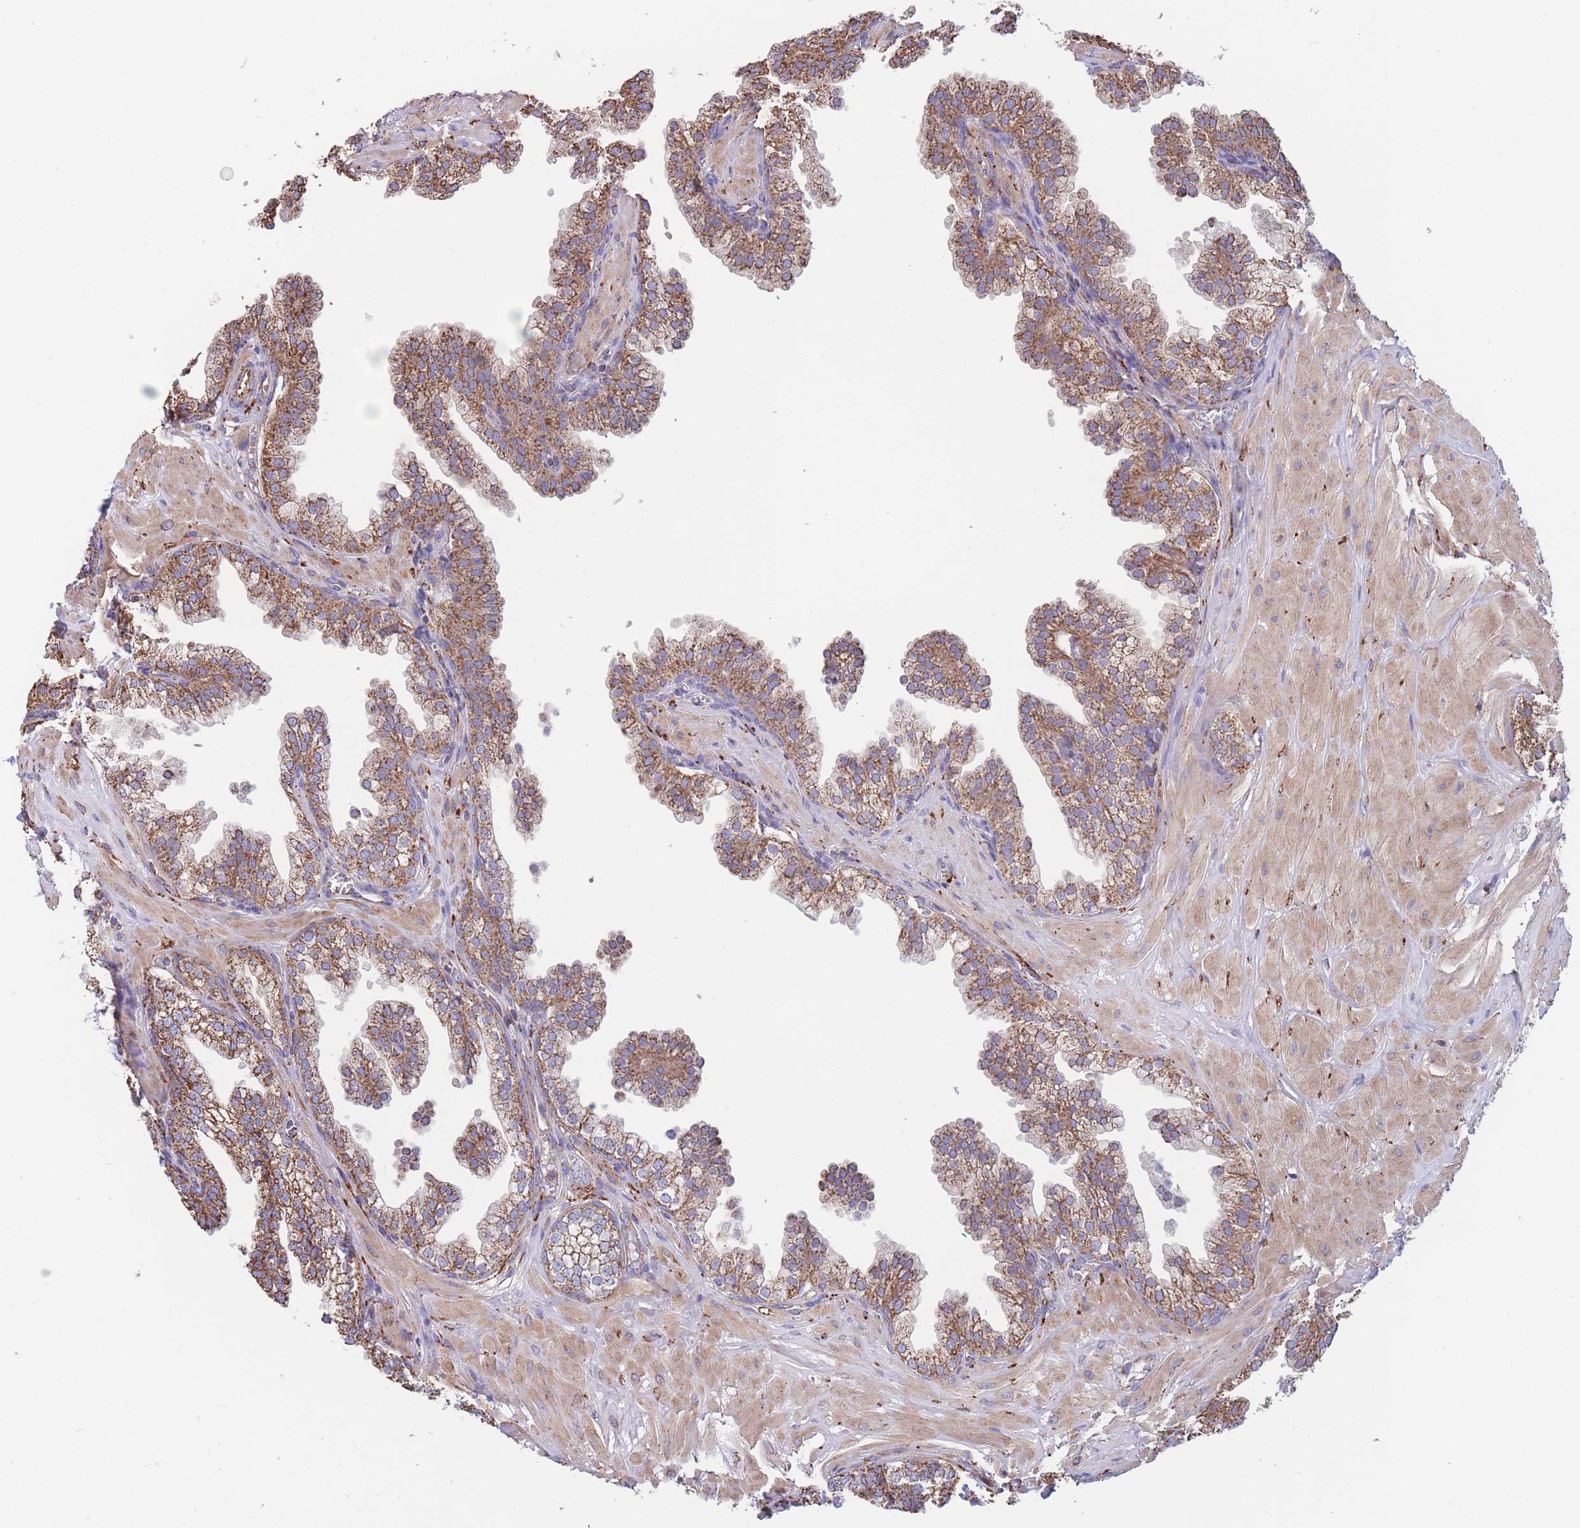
{"staining": {"intensity": "moderate", "quantity": ">75%", "location": "cytoplasmic/membranous"}, "tissue": "prostate", "cell_type": "Glandular cells", "image_type": "normal", "snomed": [{"axis": "morphology", "description": "Normal tissue, NOS"}, {"axis": "topography", "description": "Prostate"}, {"axis": "topography", "description": "Peripheral nerve tissue"}], "caption": "Protein expression analysis of benign human prostate reveals moderate cytoplasmic/membranous expression in approximately >75% of glandular cells. Using DAB (3,3'-diaminobenzidine) (brown) and hematoxylin (blue) stains, captured at high magnification using brightfield microscopy.", "gene": "FKBP8", "patient": {"sex": "male", "age": 55}}